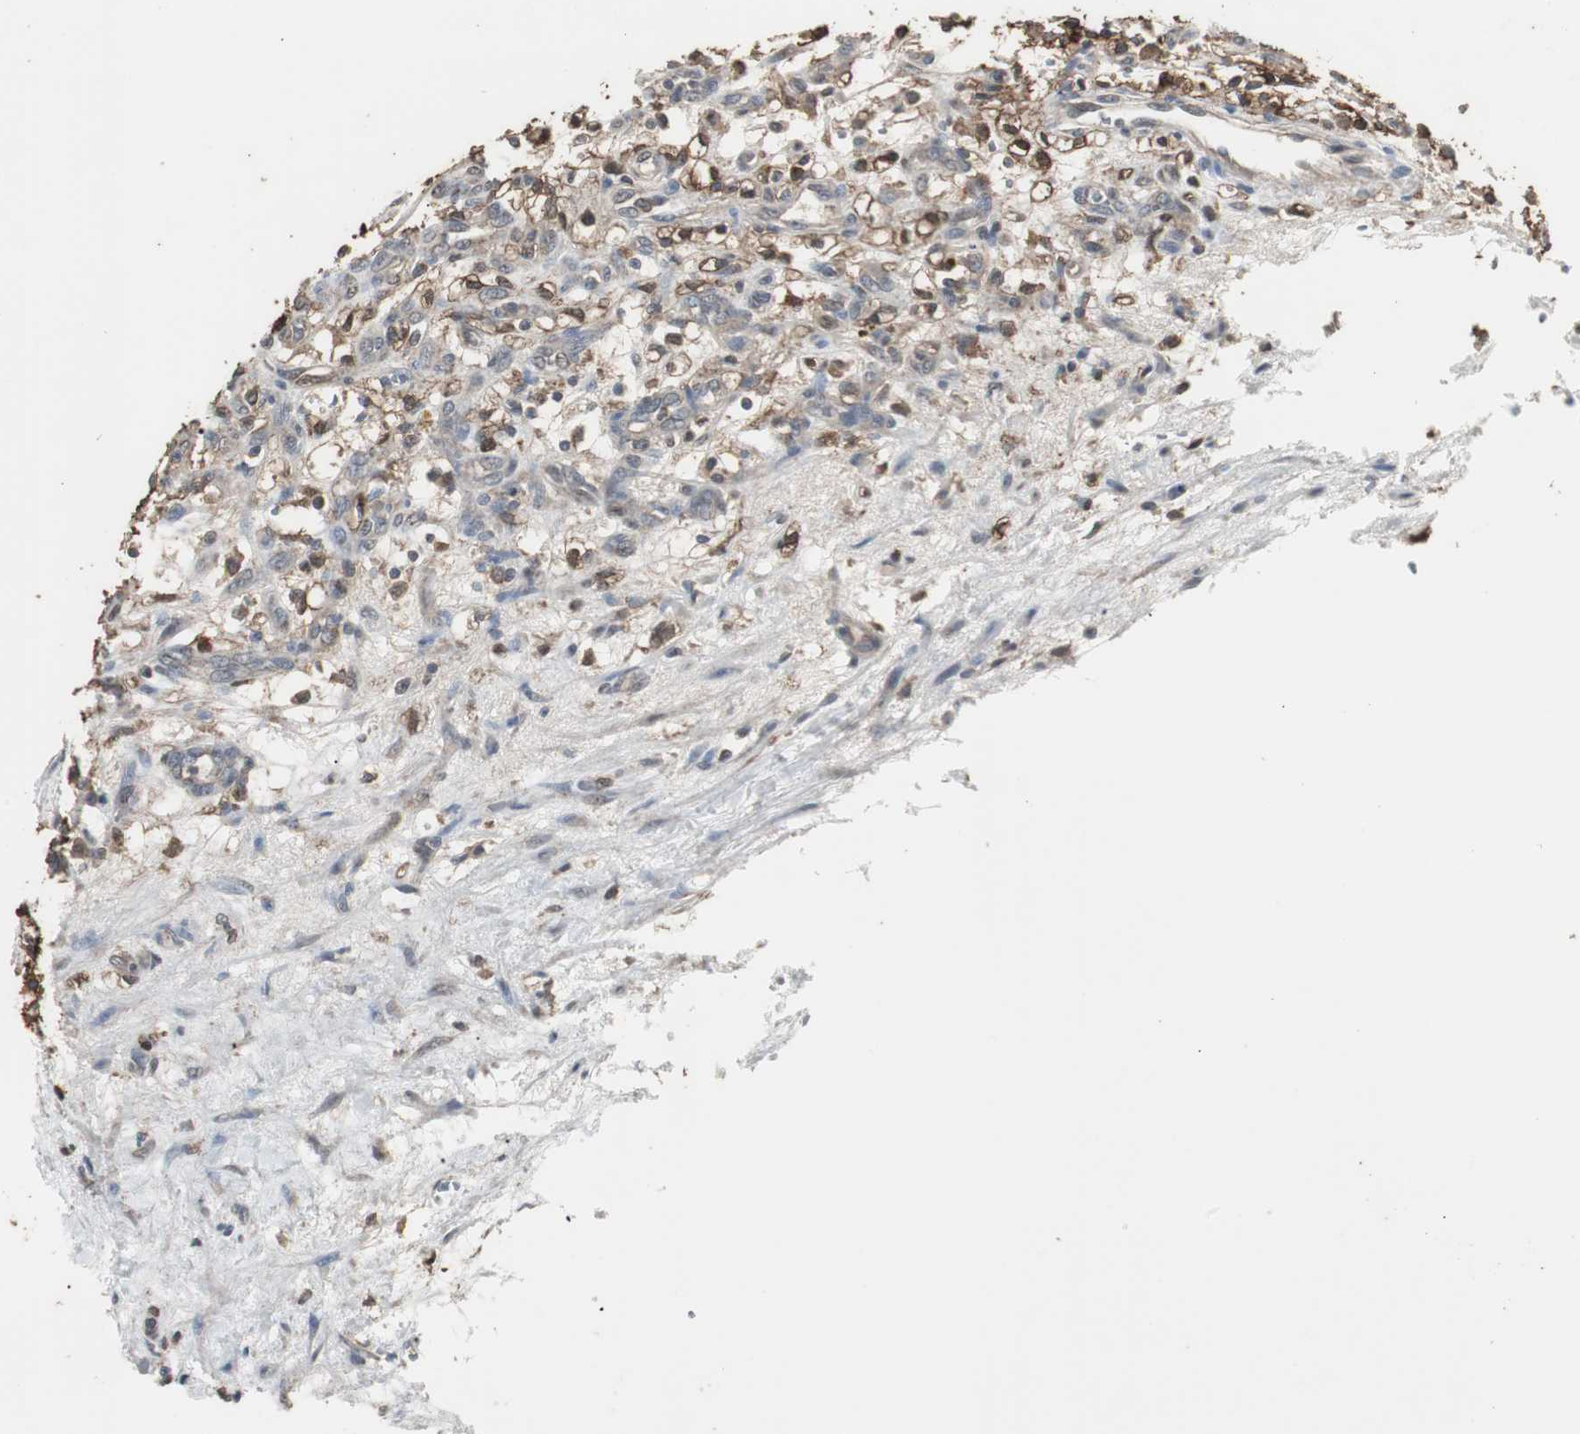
{"staining": {"intensity": "strong", "quantity": "<25%", "location": "cytoplasmic/membranous"}, "tissue": "renal cancer", "cell_type": "Tumor cells", "image_type": "cancer", "snomed": [{"axis": "morphology", "description": "Adenocarcinoma, NOS"}, {"axis": "topography", "description": "Kidney"}], "caption": "Strong cytoplasmic/membranous protein positivity is appreciated in approximately <25% of tumor cells in adenocarcinoma (renal).", "gene": "HPRT1", "patient": {"sex": "female", "age": 57}}